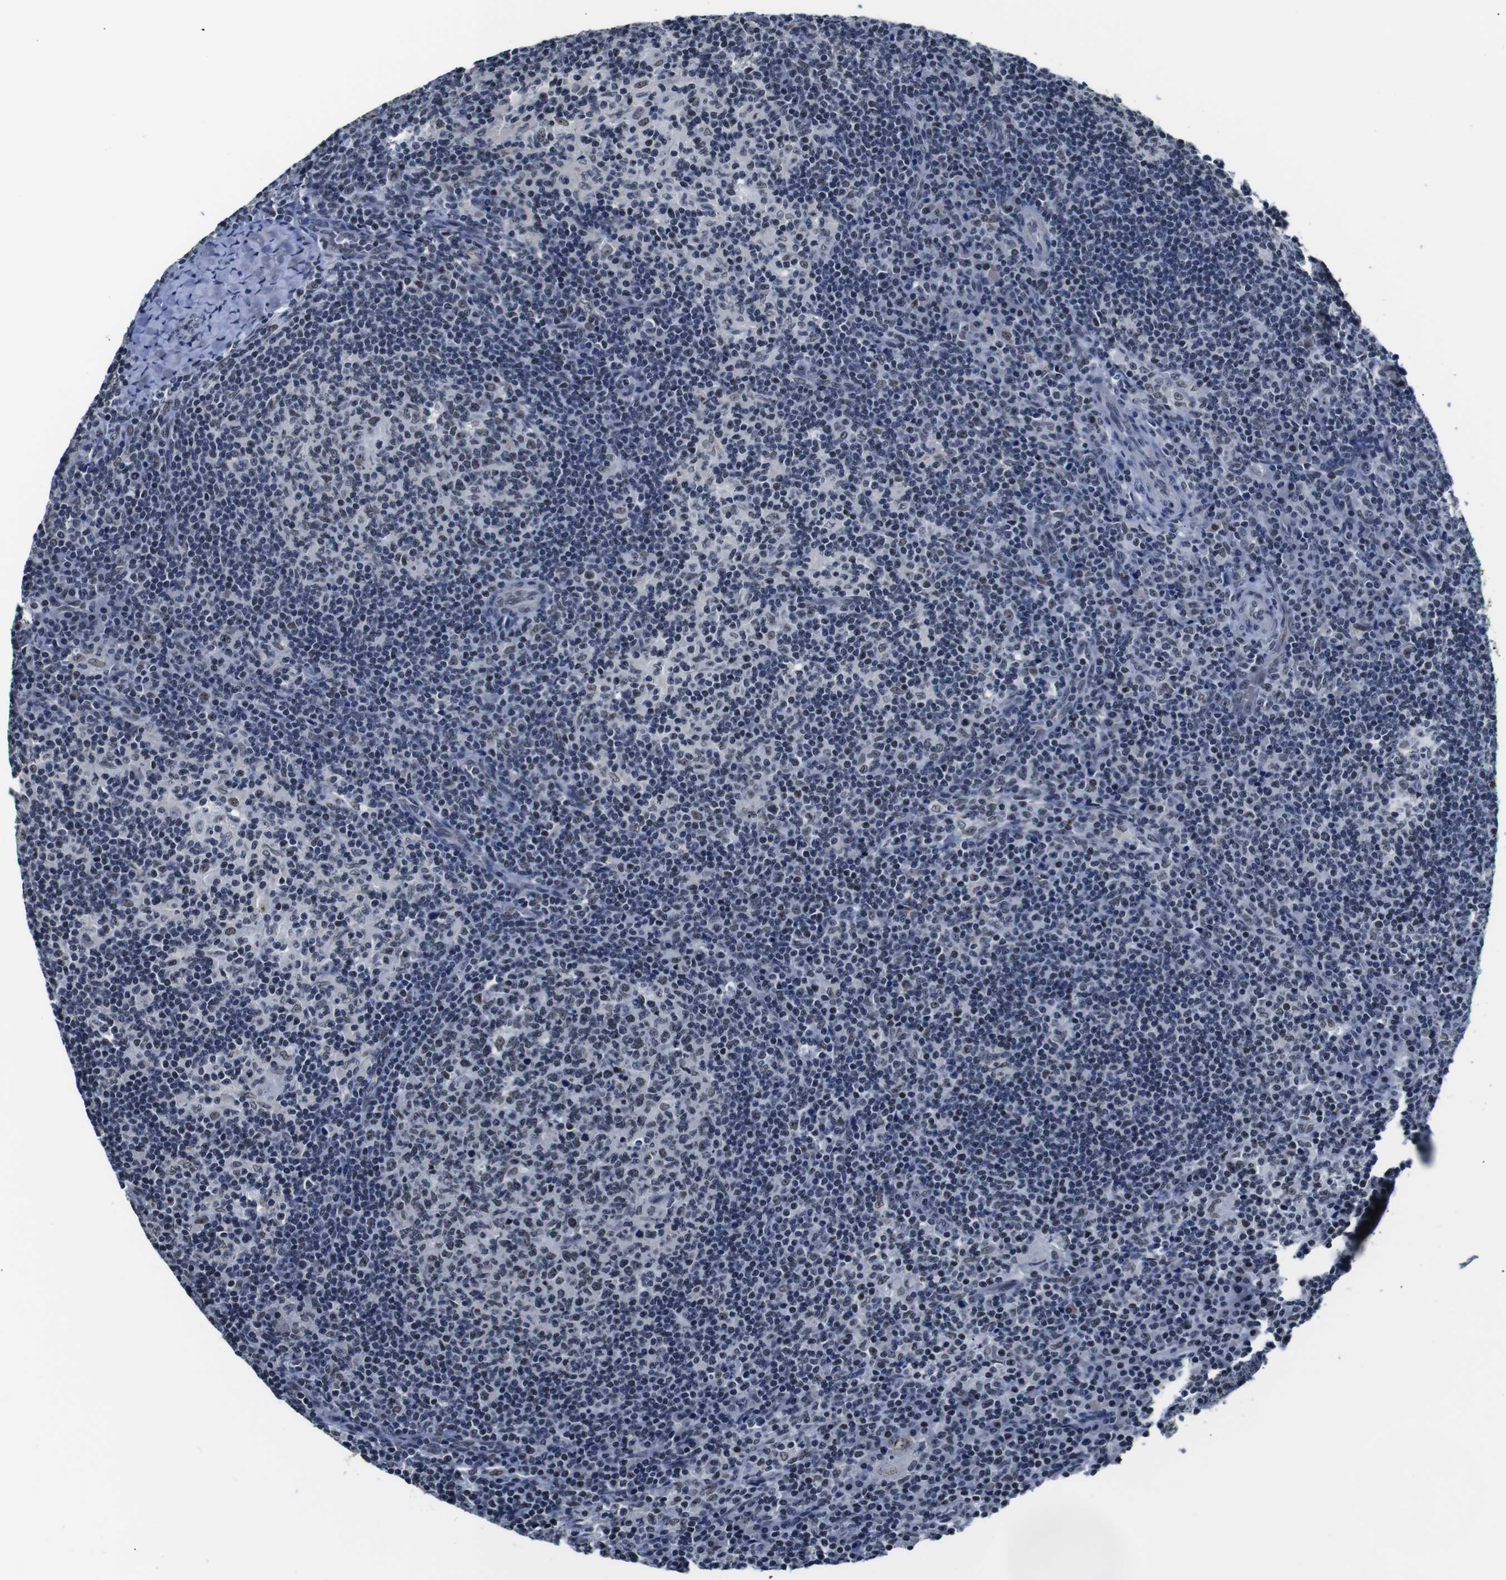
{"staining": {"intensity": "weak", "quantity": "25%-75%", "location": "nuclear"}, "tissue": "lymph node", "cell_type": "Germinal center cells", "image_type": "normal", "snomed": [{"axis": "morphology", "description": "Normal tissue, NOS"}, {"axis": "morphology", "description": "Inflammation, NOS"}, {"axis": "topography", "description": "Lymph node"}], "caption": "Immunohistochemistry image of normal lymph node: lymph node stained using immunohistochemistry (IHC) displays low levels of weak protein expression localized specifically in the nuclear of germinal center cells, appearing as a nuclear brown color.", "gene": "ILDR2", "patient": {"sex": "male", "age": 55}}